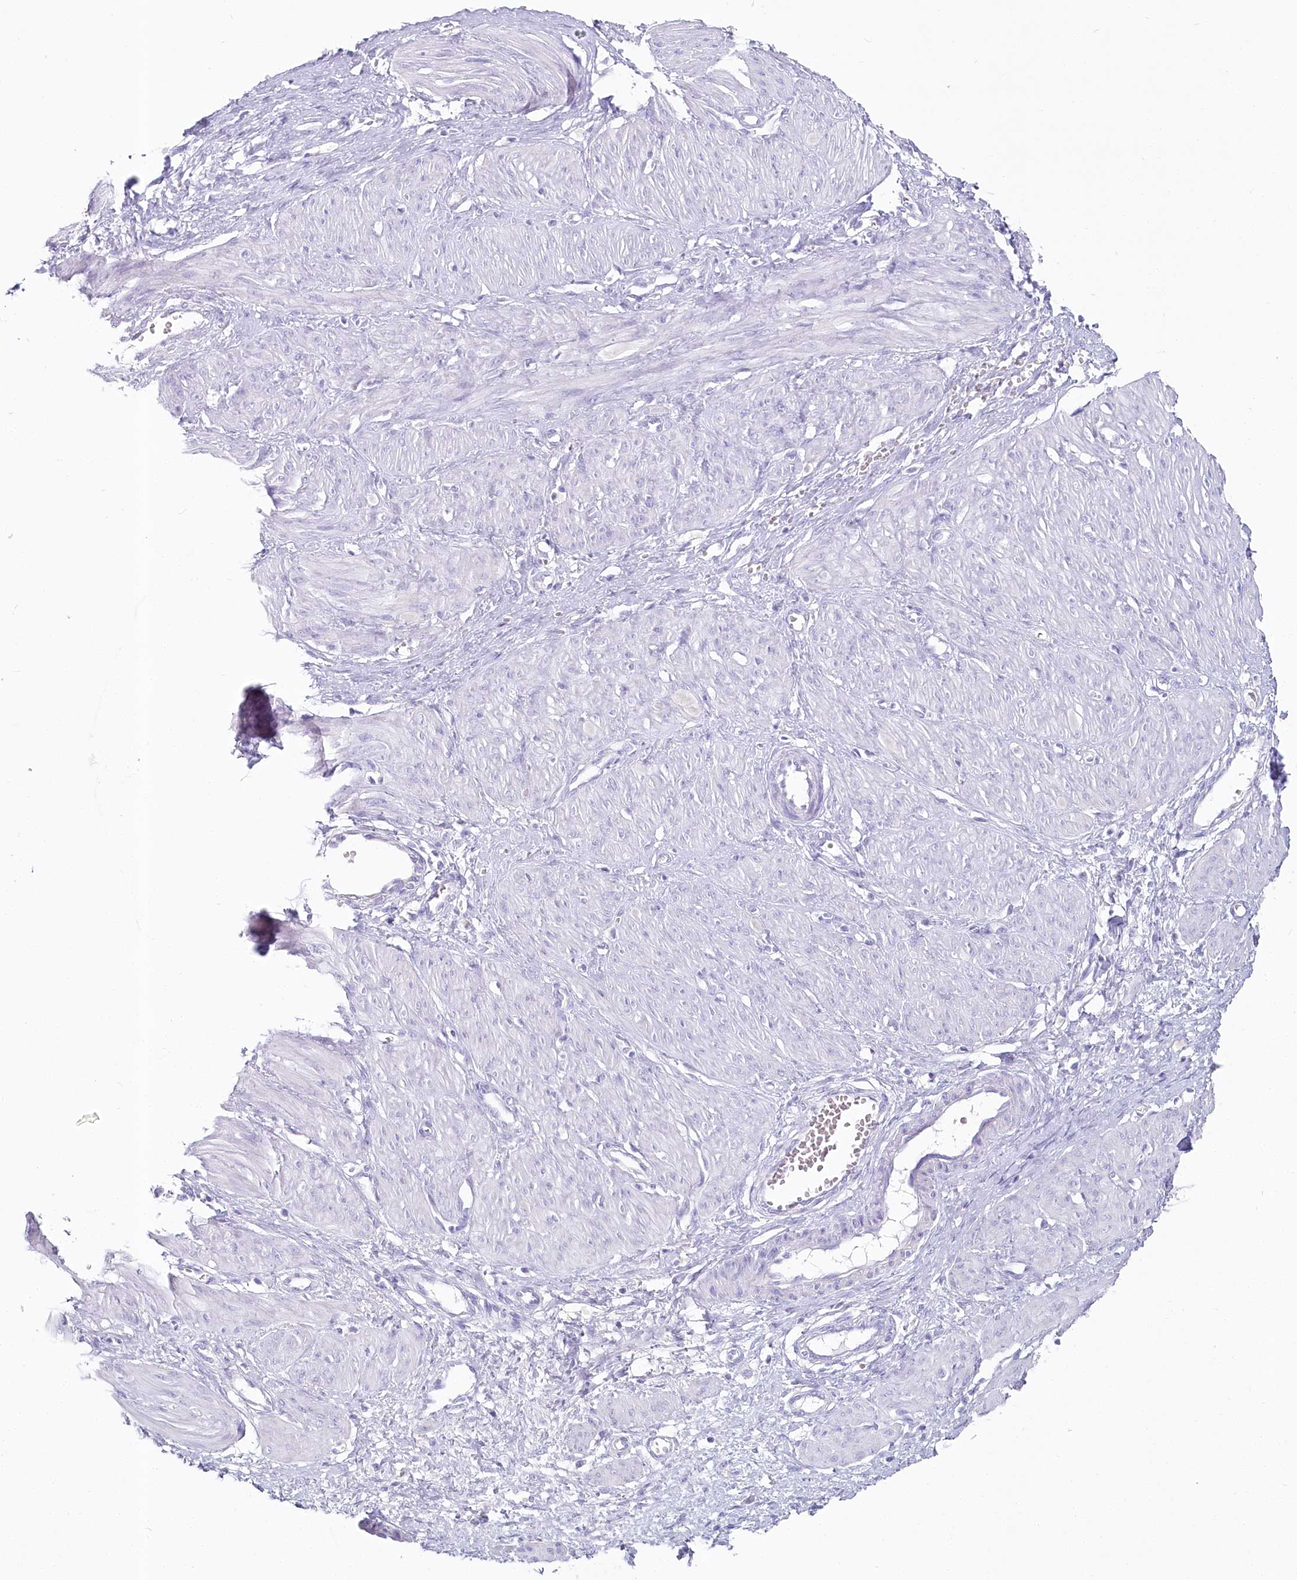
{"staining": {"intensity": "negative", "quantity": "none", "location": "none"}, "tissue": "smooth muscle", "cell_type": "Smooth muscle cells", "image_type": "normal", "snomed": [{"axis": "morphology", "description": "Normal tissue, NOS"}, {"axis": "topography", "description": "Endometrium"}], "caption": "This photomicrograph is of benign smooth muscle stained with immunohistochemistry (IHC) to label a protein in brown with the nuclei are counter-stained blue. There is no staining in smooth muscle cells. (Brightfield microscopy of DAB IHC at high magnification).", "gene": "IFIT5", "patient": {"sex": "female", "age": 33}}